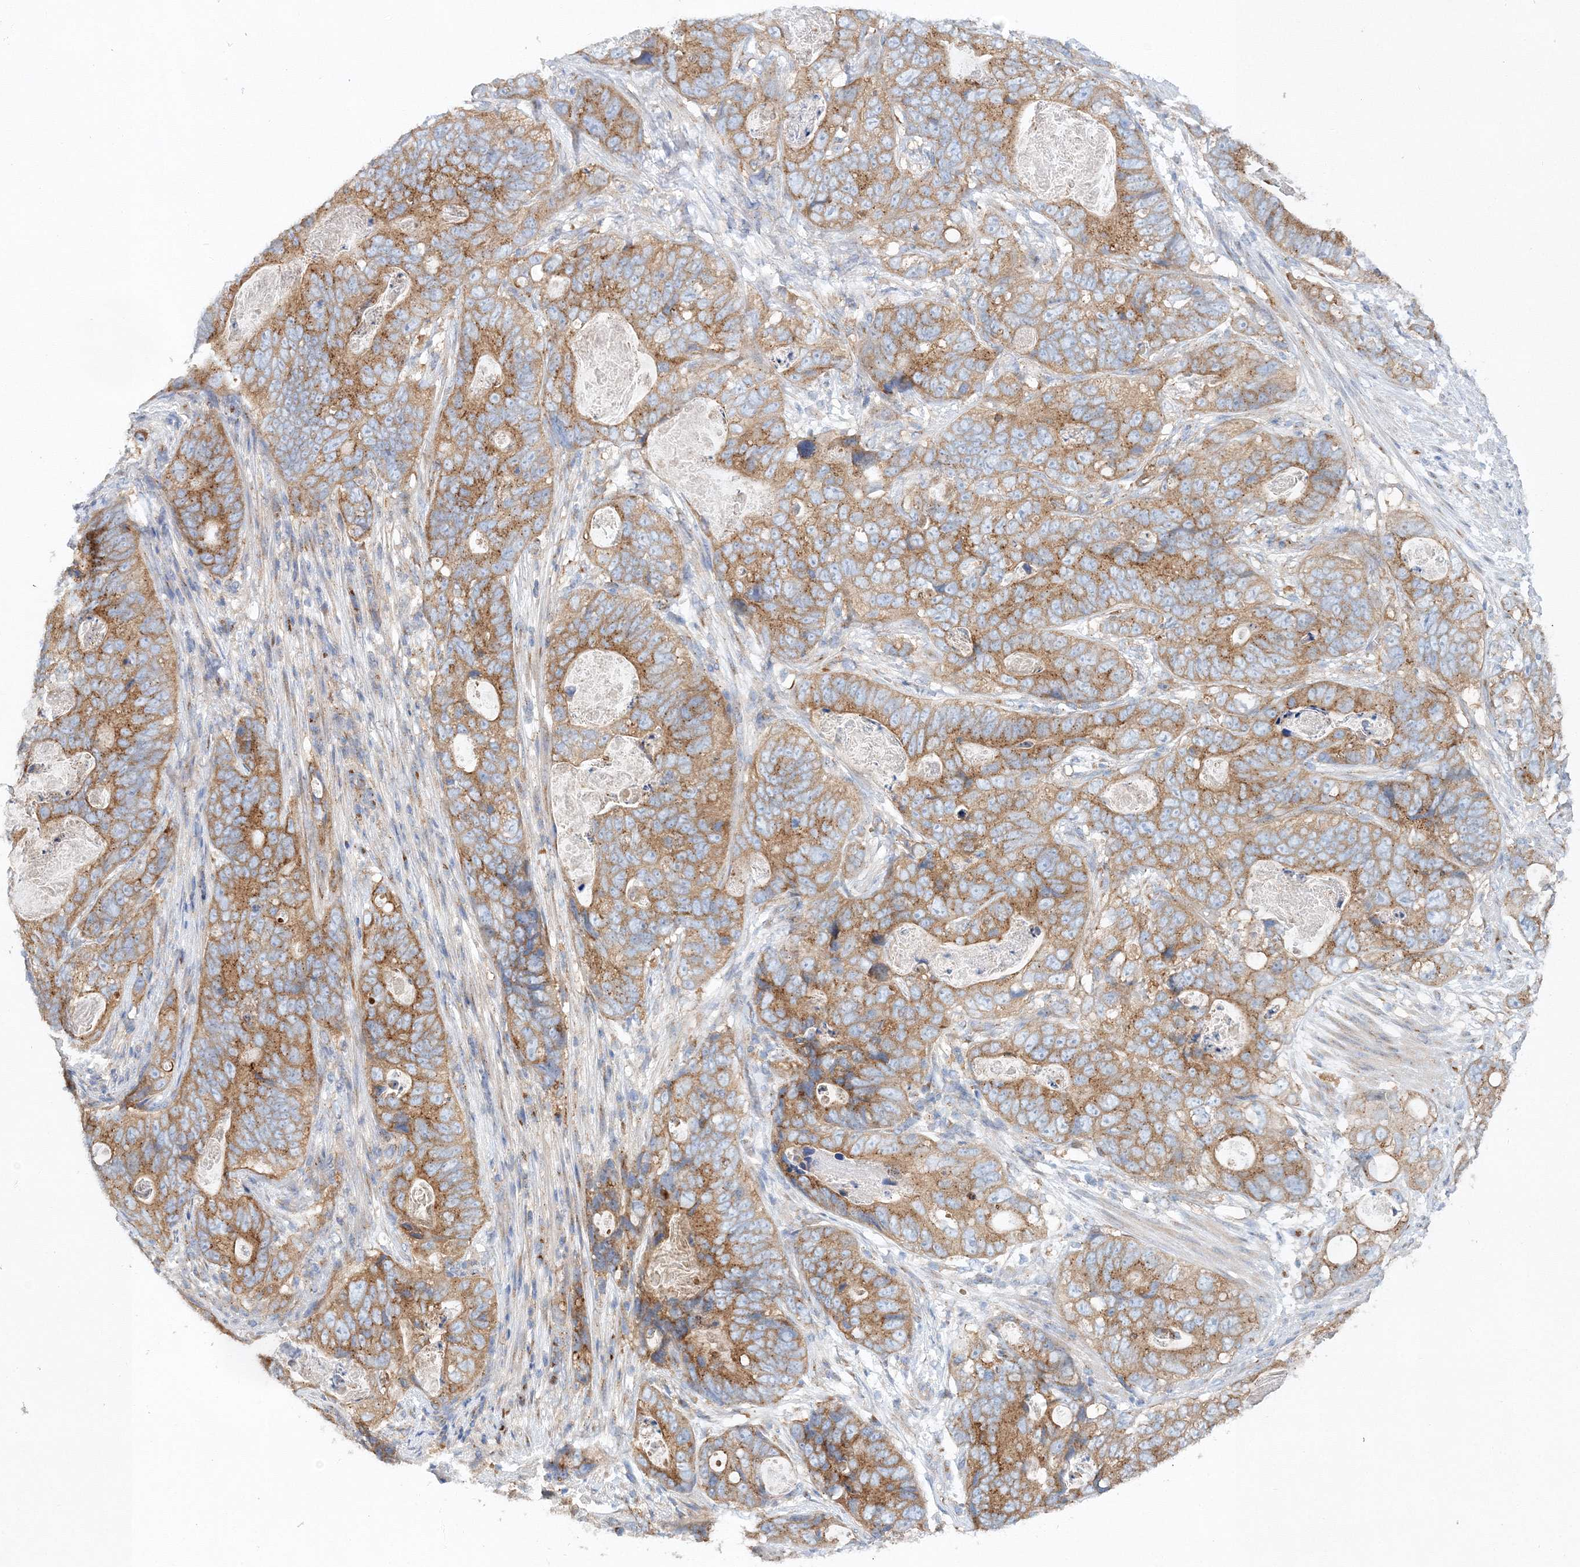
{"staining": {"intensity": "moderate", "quantity": ">75%", "location": "cytoplasmic/membranous"}, "tissue": "stomach cancer", "cell_type": "Tumor cells", "image_type": "cancer", "snomed": [{"axis": "morphology", "description": "Normal tissue, NOS"}, {"axis": "morphology", "description": "Adenocarcinoma, NOS"}, {"axis": "topography", "description": "Stomach"}], "caption": "Brown immunohistochemical staining in human stomach cancer (adenocarcinoma) reveals moderate cytoplasmic/membranous positivity in approximately >75% of tumor cells.", "gene": "SEC23IP", "patient": {"sex": "female", "age": 89}}